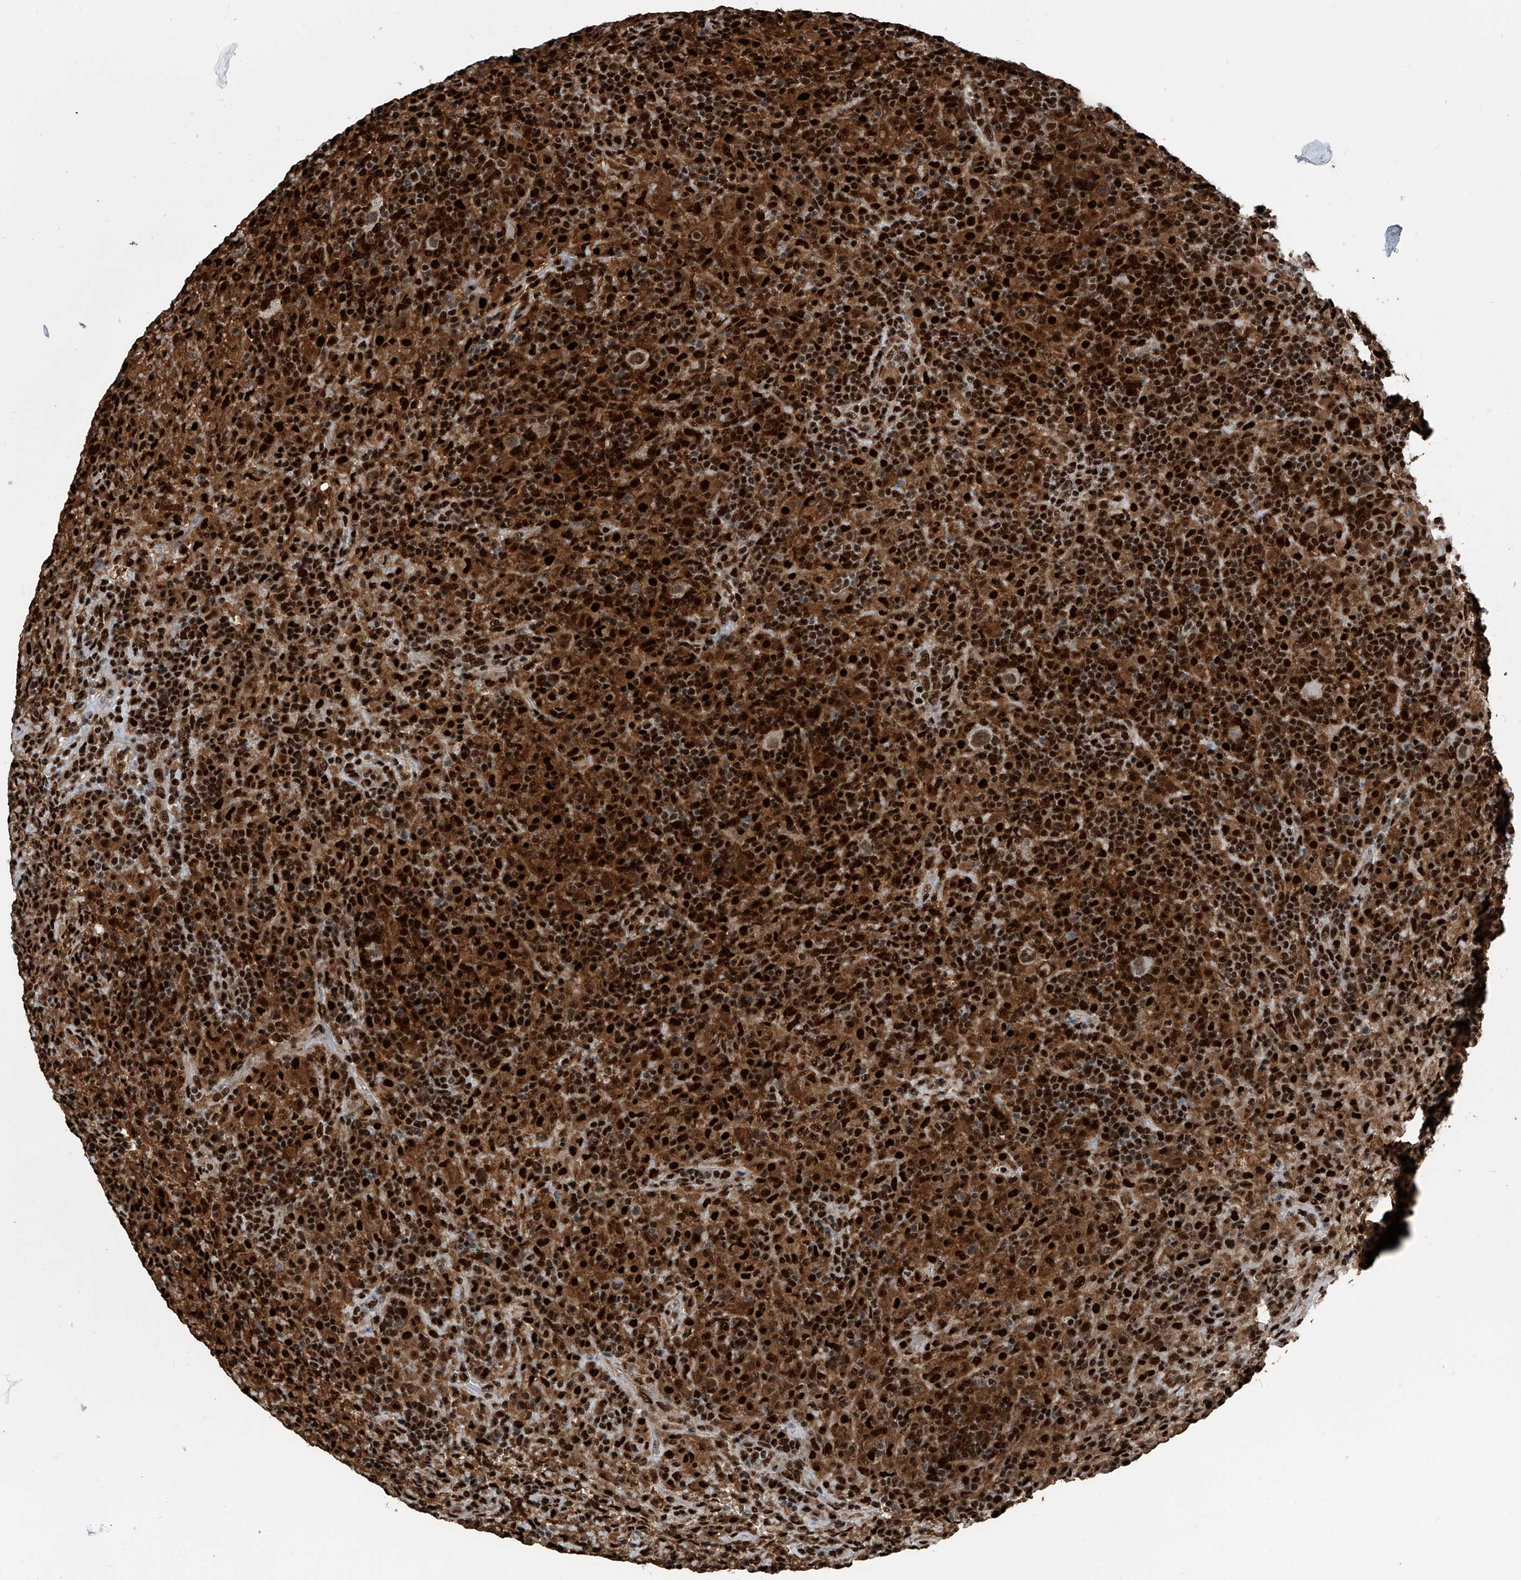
{"staining": {"intensity": "moderate", "quantity": ">75%", "location": "nuclear"}, "tissue": "lymphoma", "cell_type": "Tumor cells", "image_type": "cancer", "snomed": [{"axis": "morphology", "description": "Hodgkin's disease, NOS"}, {"axis": "topography", "description": "Lymph node"}], "caption": "Lymphoma stained for a protein (brown) exhibits moderate nuclear positive staining in approximately >75% of tumor cells.", "gene": "FKBP5", "patient": {"sex": "male", "age": 70}}